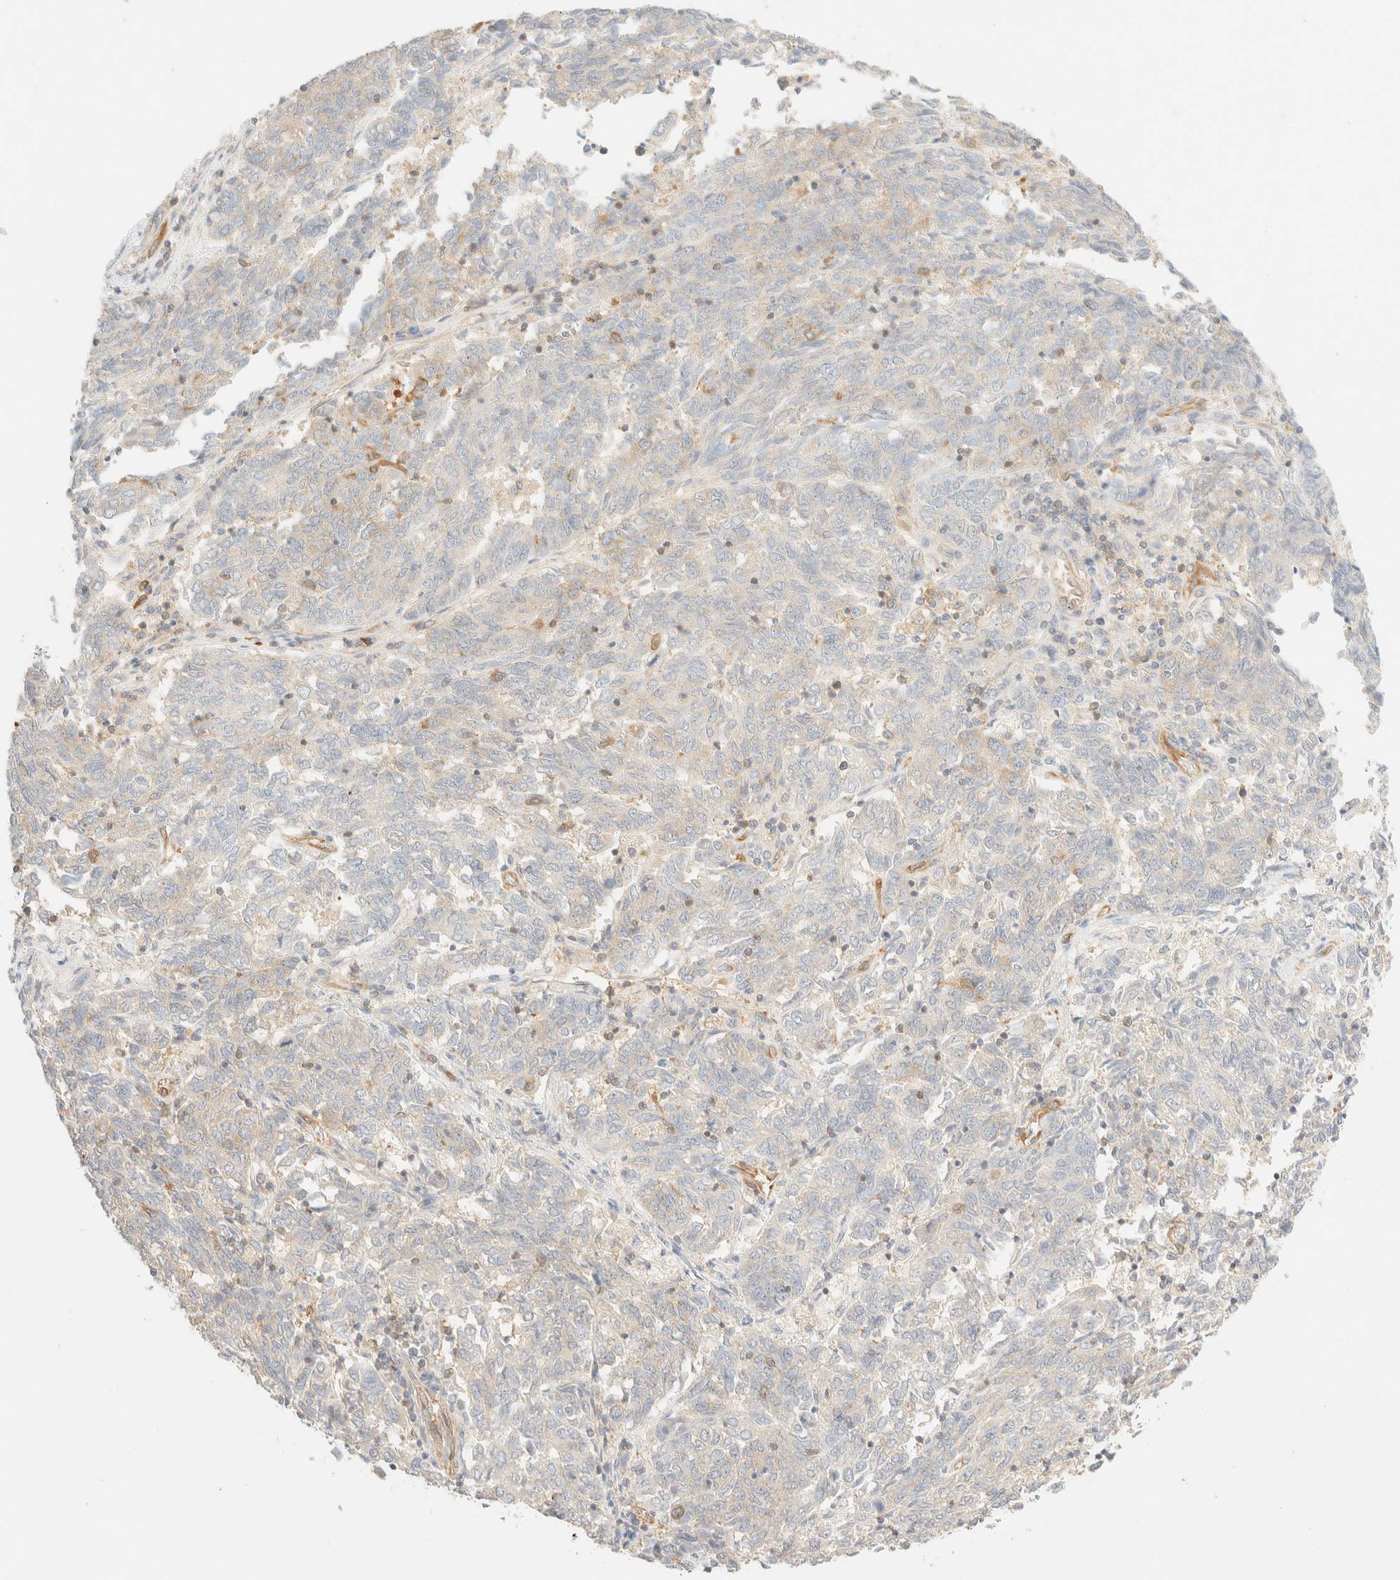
{"staining": {"intensity": "negative", "quantity": "none", "location": "none"}, "tissue": "endometrial cancer", "cell_type": "Tumor cells", "image_type": "cancer", "snomed": [{"axis": "morphology", "description": "Adenocarcinoma, NOS"}, {"axis": "topography", "description": "Endometrium"}], "caption": "Immunohistochemical staining of human endometrial adenocarcinoma shows no significant staining in tumor cells.", "gene": "FHOD1", "patient": {"sex": "female", "age": 80}}